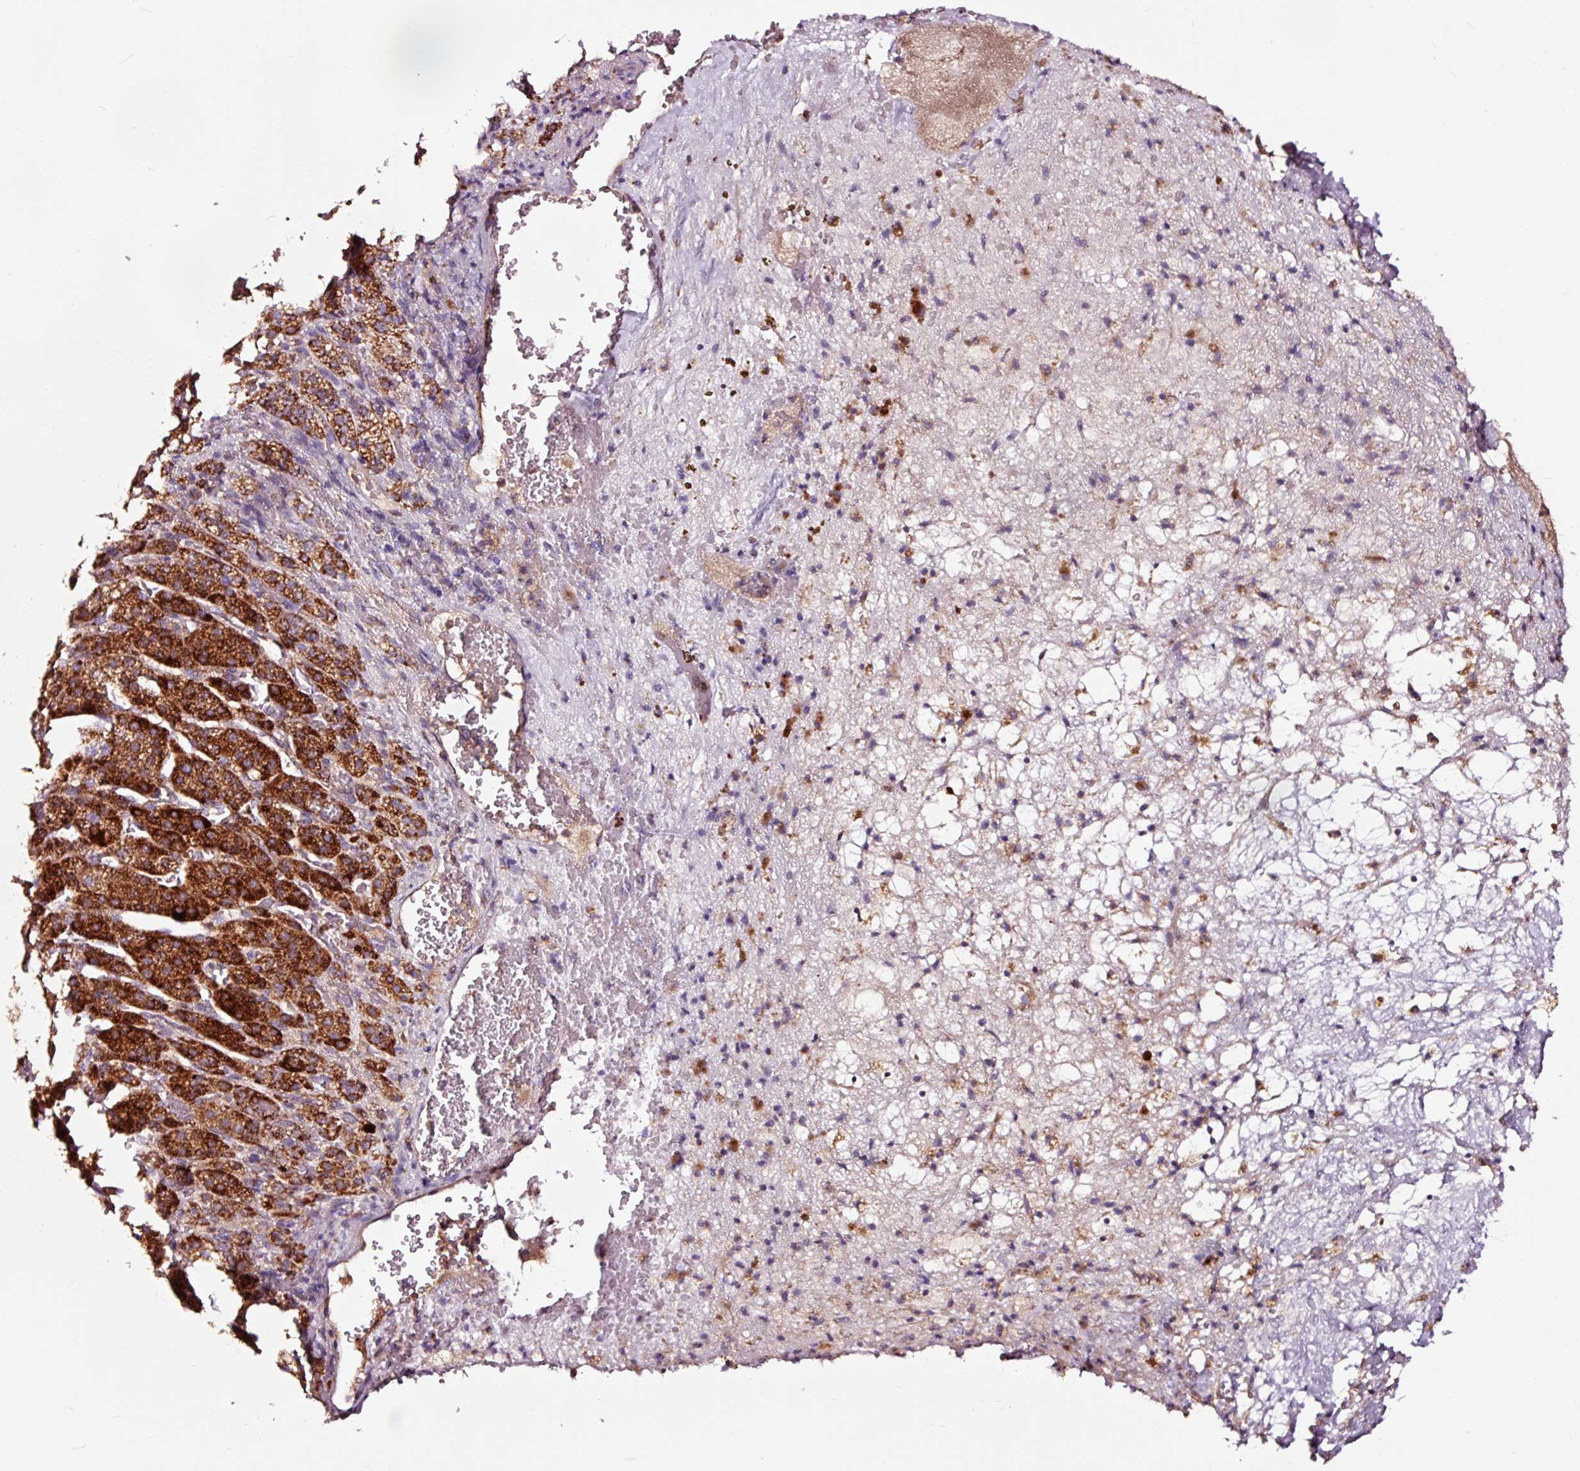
{"staining": {"intensity": "strong", "quantity": ">75%", "location": "cytoplasmic/membranous"}, "tissue": "adrenal gland", "cell_type": "Glandular cells", "image_type": "normal", "snomed": [{"axis": "morphology", "description": "Normal tissue, NOS"}, {"axis": "topography", "description": "Adrenal gland"}], "caption": "Protein staining reveals strong cytoplasmic/membranous expression in about >75% of glandular cells in unremarkable adrenal gland.", "gene": "TPM1", "patient": {"sex": "female", "age": 41}}